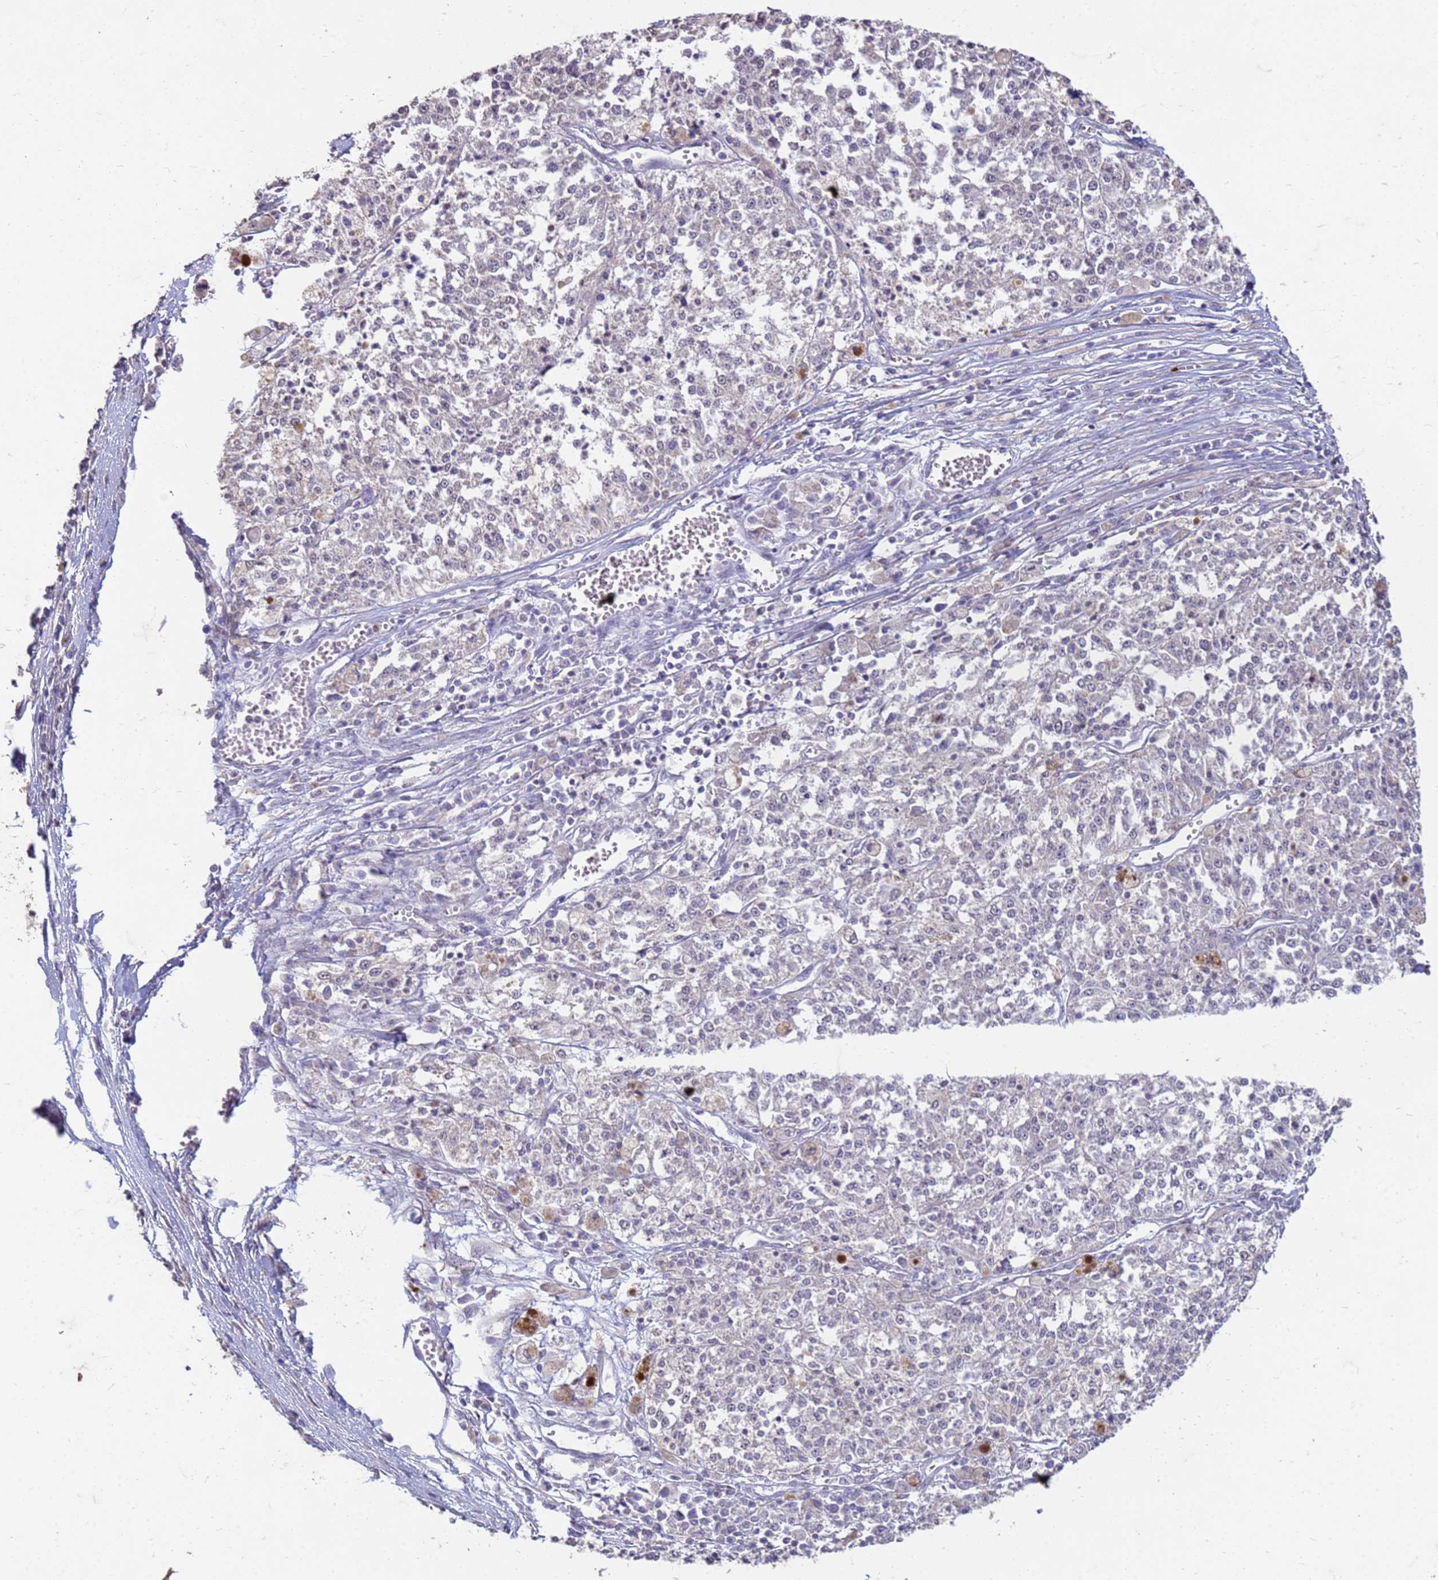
{"staining": {"intensity": "negative", "quantity": "none", "location": "none"}, "tissue": "melanoma", "cell_type": "Tumor cells", "image_type": "cancer", "snomed": [{"axis": "morphology", "description": "Malignant melanoma, NOS"}, {"axis": "topography", "description": "Skin"}], "caption": "Tumor cells are negative for brown protein staining in malignant melanoma.", "gene": "SLC25A15", "patient": {"sex": "female", "age": 64}}